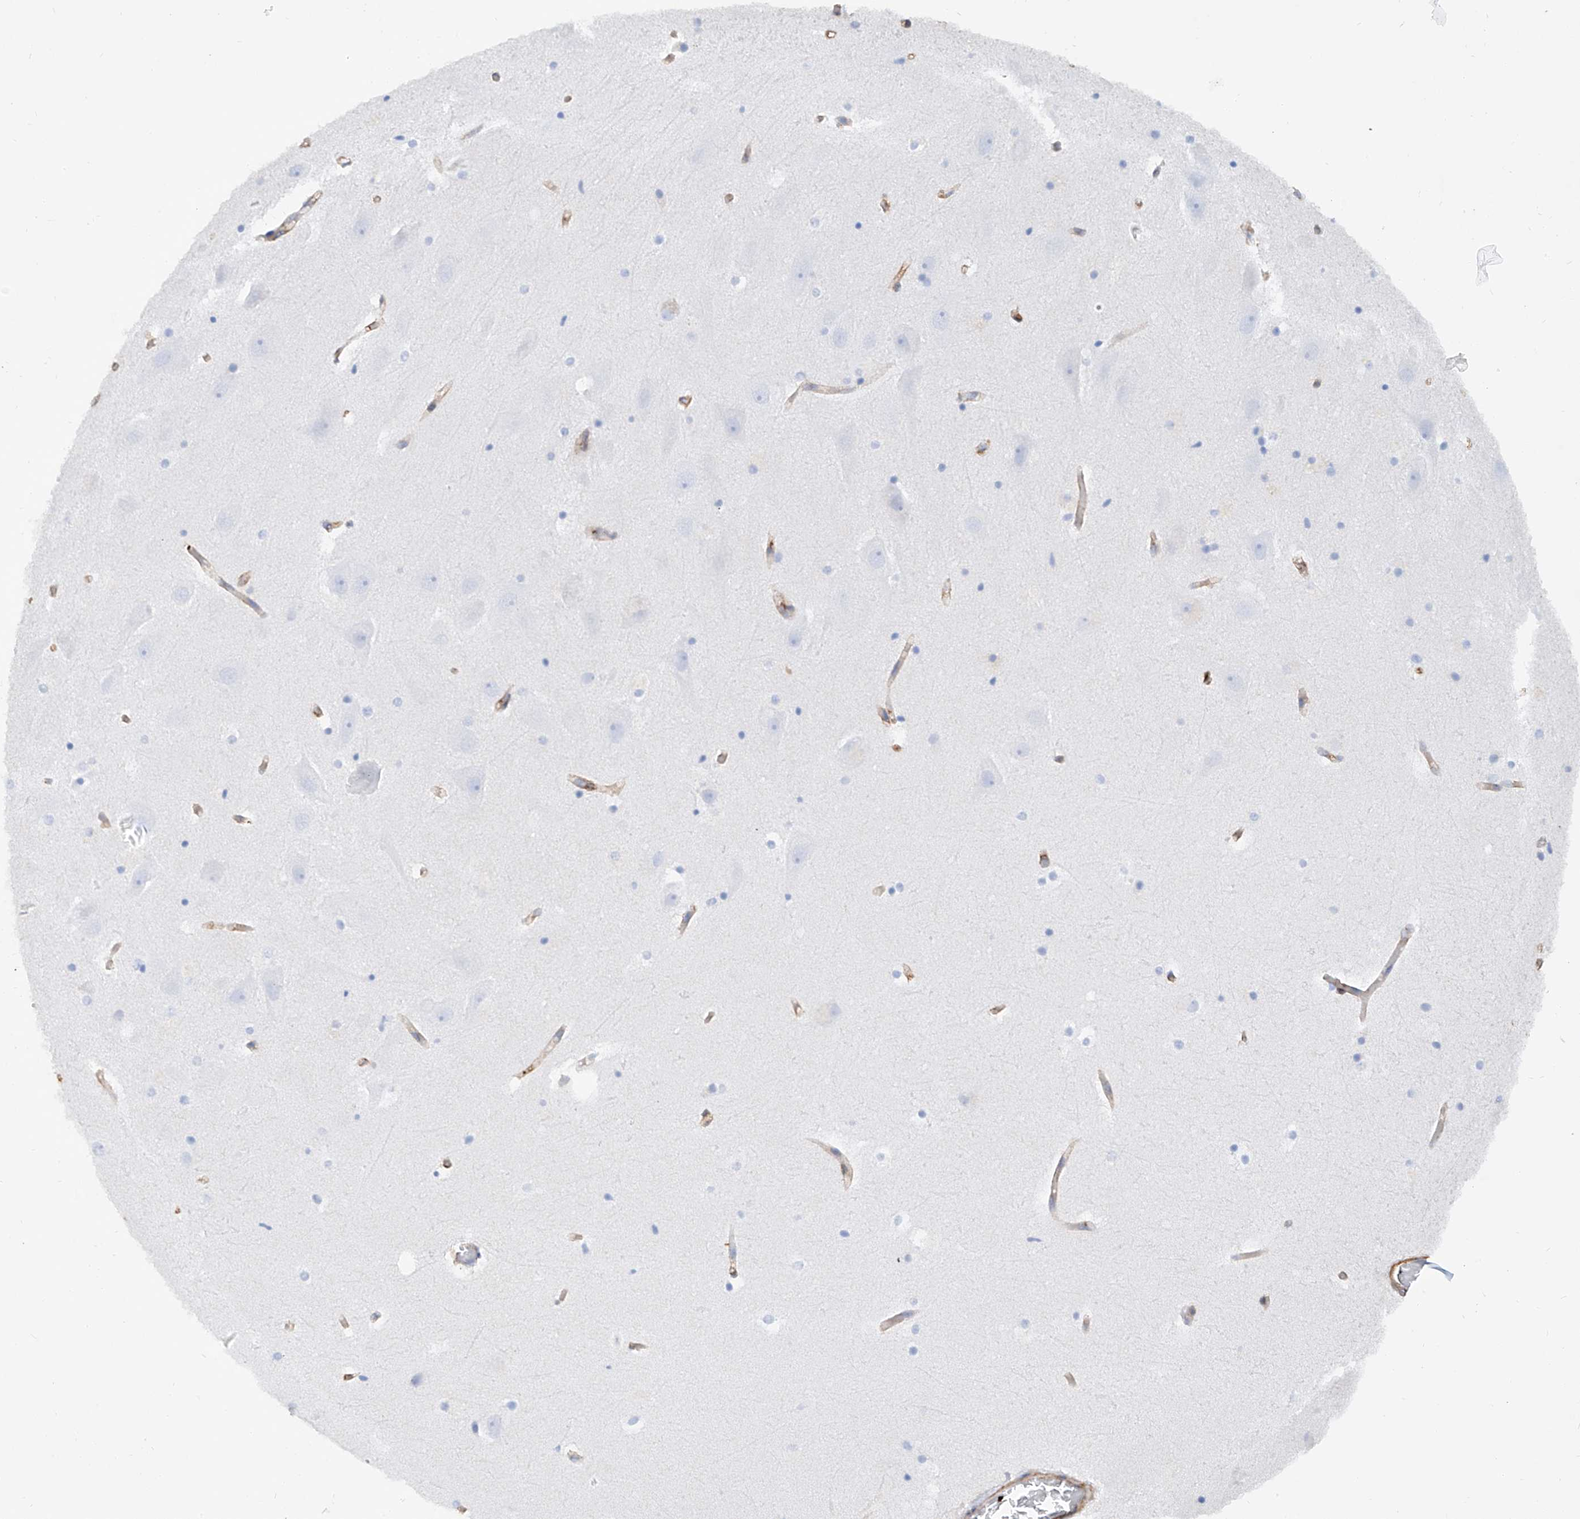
{"staining": {"intensity": "negative", "quantity": "none", "location": "none"}, "tissue": "hippocampus", "cell_type": "Glial cells", "image_type": "normal", "snomed": [{"axis": "morphology", "description": "Normal tissue, NOS"}, {"axis": "topography", "description": "Hippocampus"}], "caption": "Micrograph shows no significant protein staining in glial cells of unremarkable hippocampus.", "gene": "TAS2R60", "patient": {"sex": "female", "age": 52}}